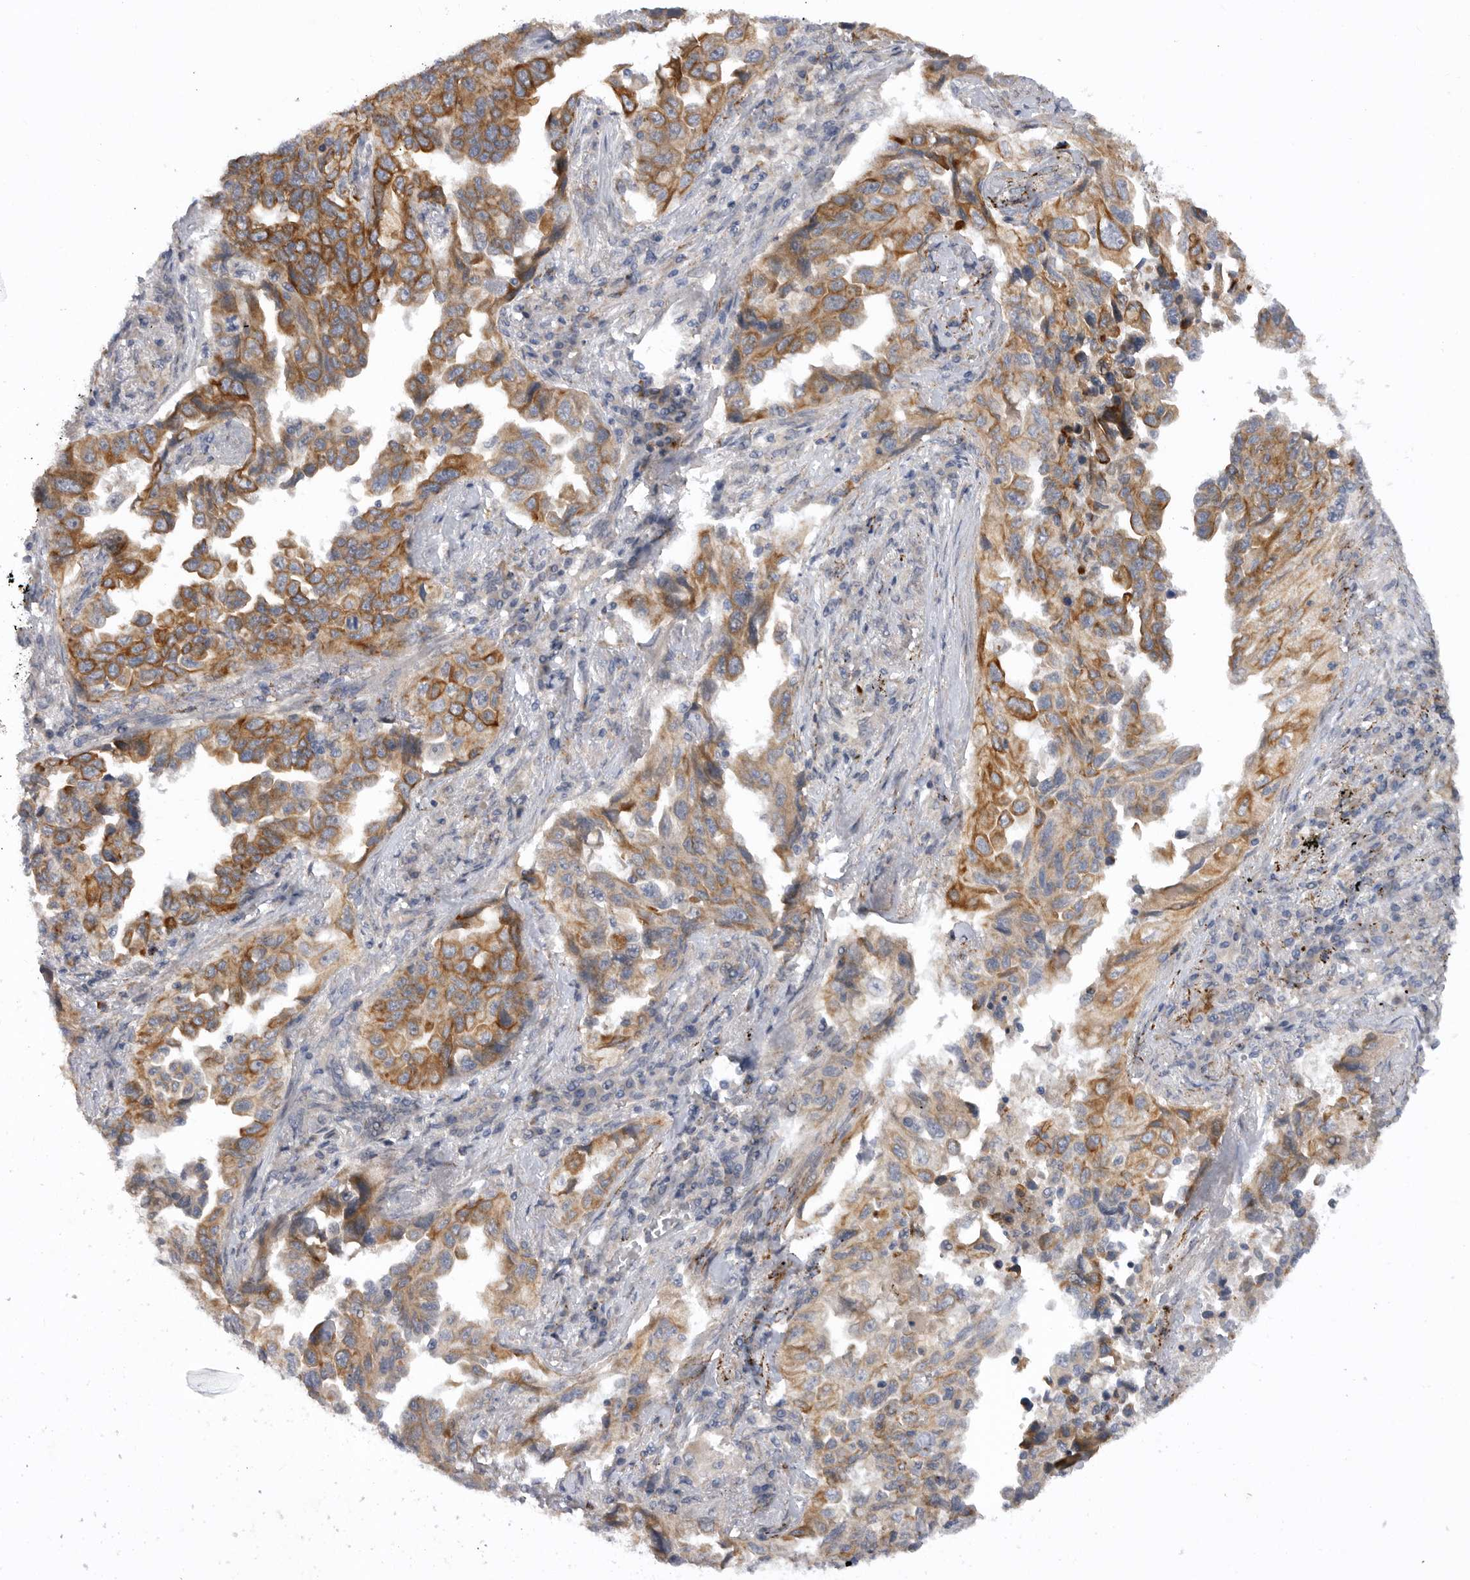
{"staining": {"intensity": "moderate", "quantity": ">75%", "location": "cytoplasmic/membranous"}, "tissue": "lung cancer", "cell_type": "Tumor cells", "image_type": "cancer", "snomed": [{"axis": "morphology", "description": "Adenocarcinoma, NOS"}, {"axis": "topography", "description": "Lung"}], "caption": "Lung adenocarcinoma stained with DAB IHC shows medium levels of moderate cytoplasmic/membranous staining in about >75% of tumor cells.", "gene": "DHDDS", "patient": {"sex": "female", "age": 51}}